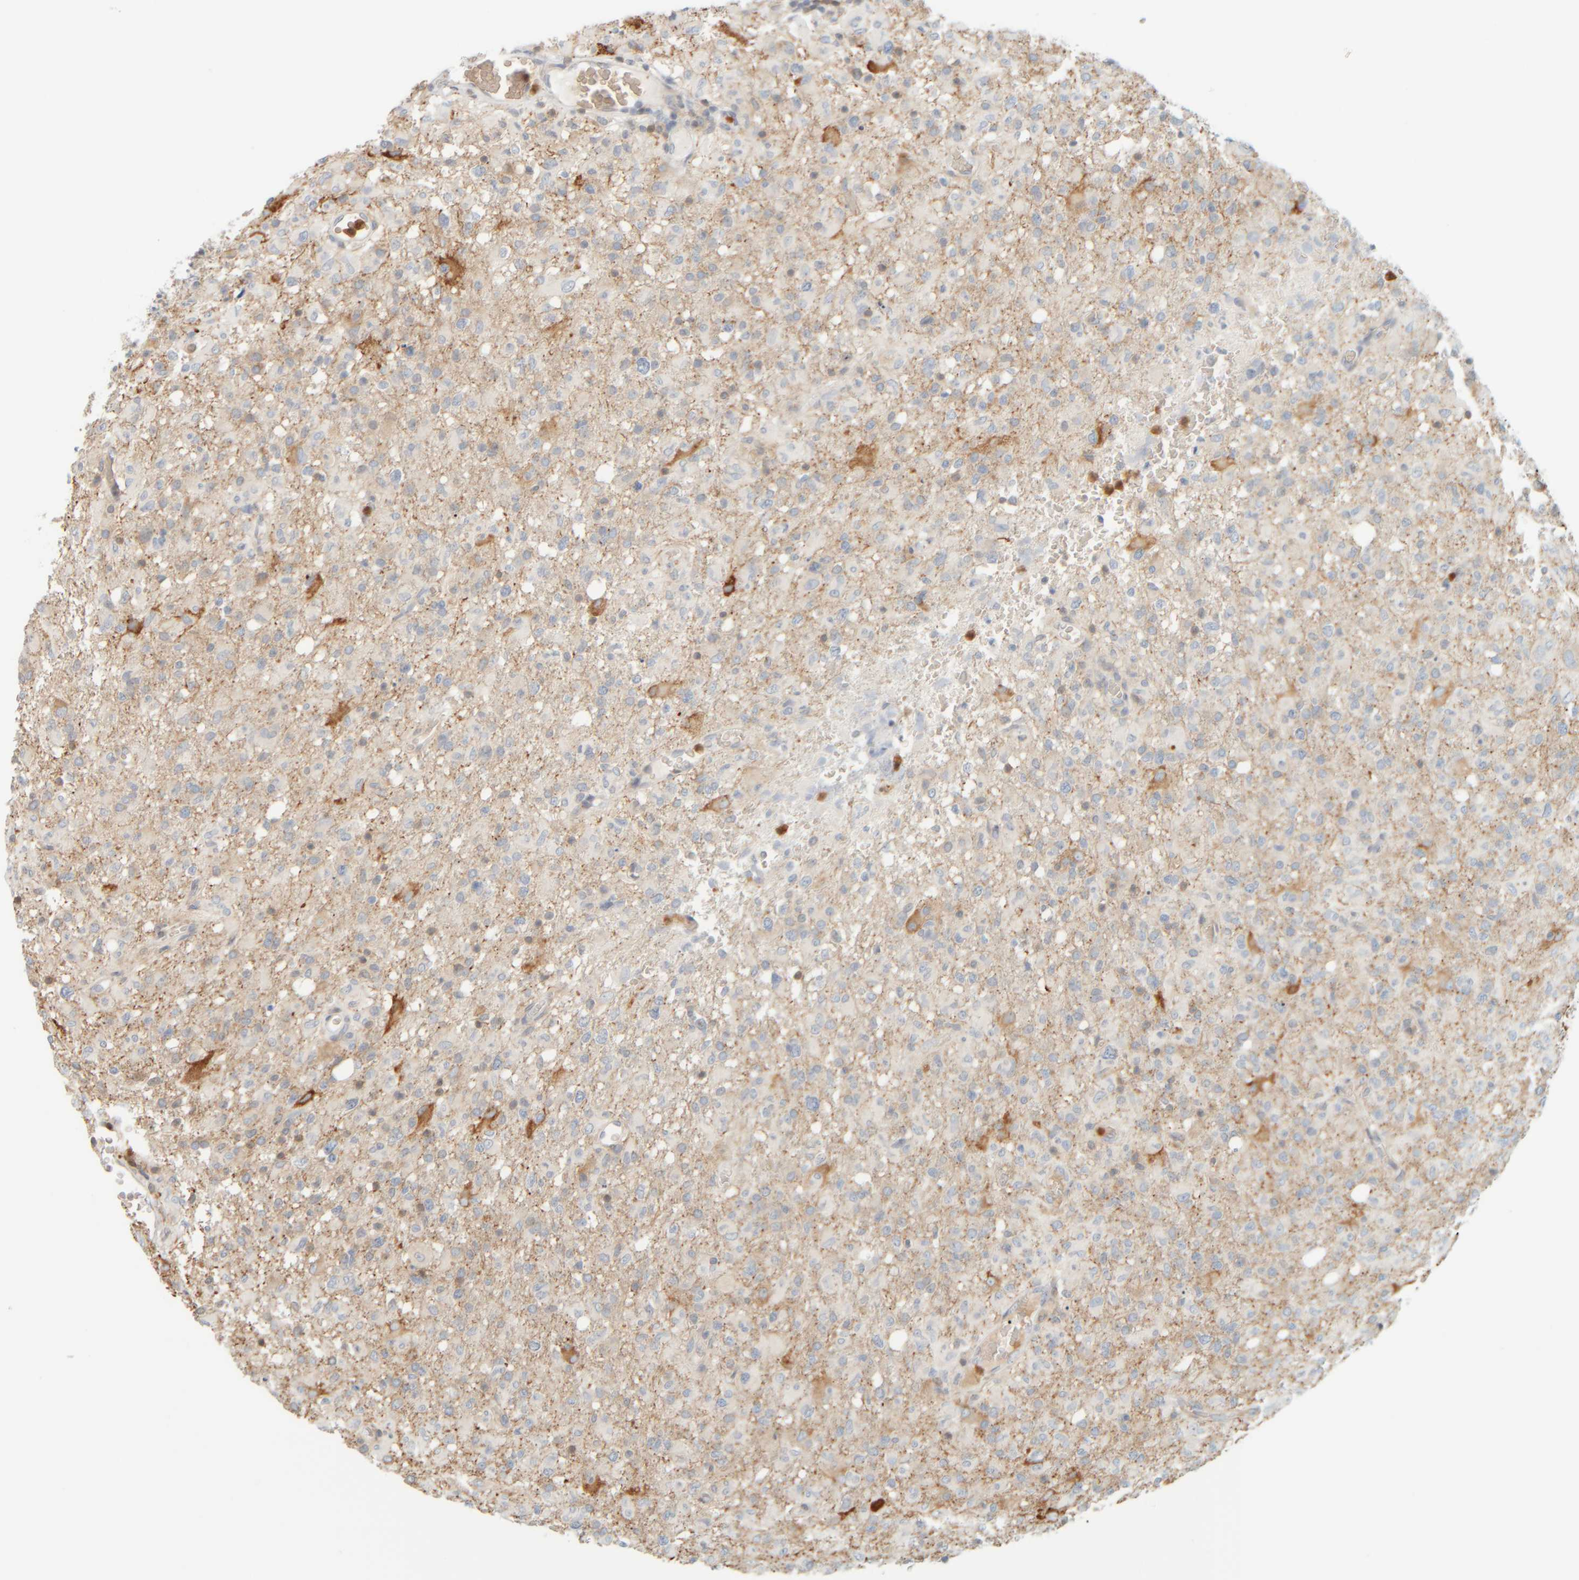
{"staining": {"intensity": "weak", "quantity": "<25%", "location": "cytoplasmic/membranous"}, "tissue": "glioma", "cell_type": "Tumor cells", "image_type": "cancer", "snomed": [{"axis": "morphology", "description": "Glioma, malignant, High grade"}, {"axis": "topography", "description": "Brain"}], "caption": "Tumor cells are negative for brown protein staining in high-grade glioma (malignant).", "gene": "PTGES3L-AARSD1", "patient": {"sex": "female", "age": 57}}